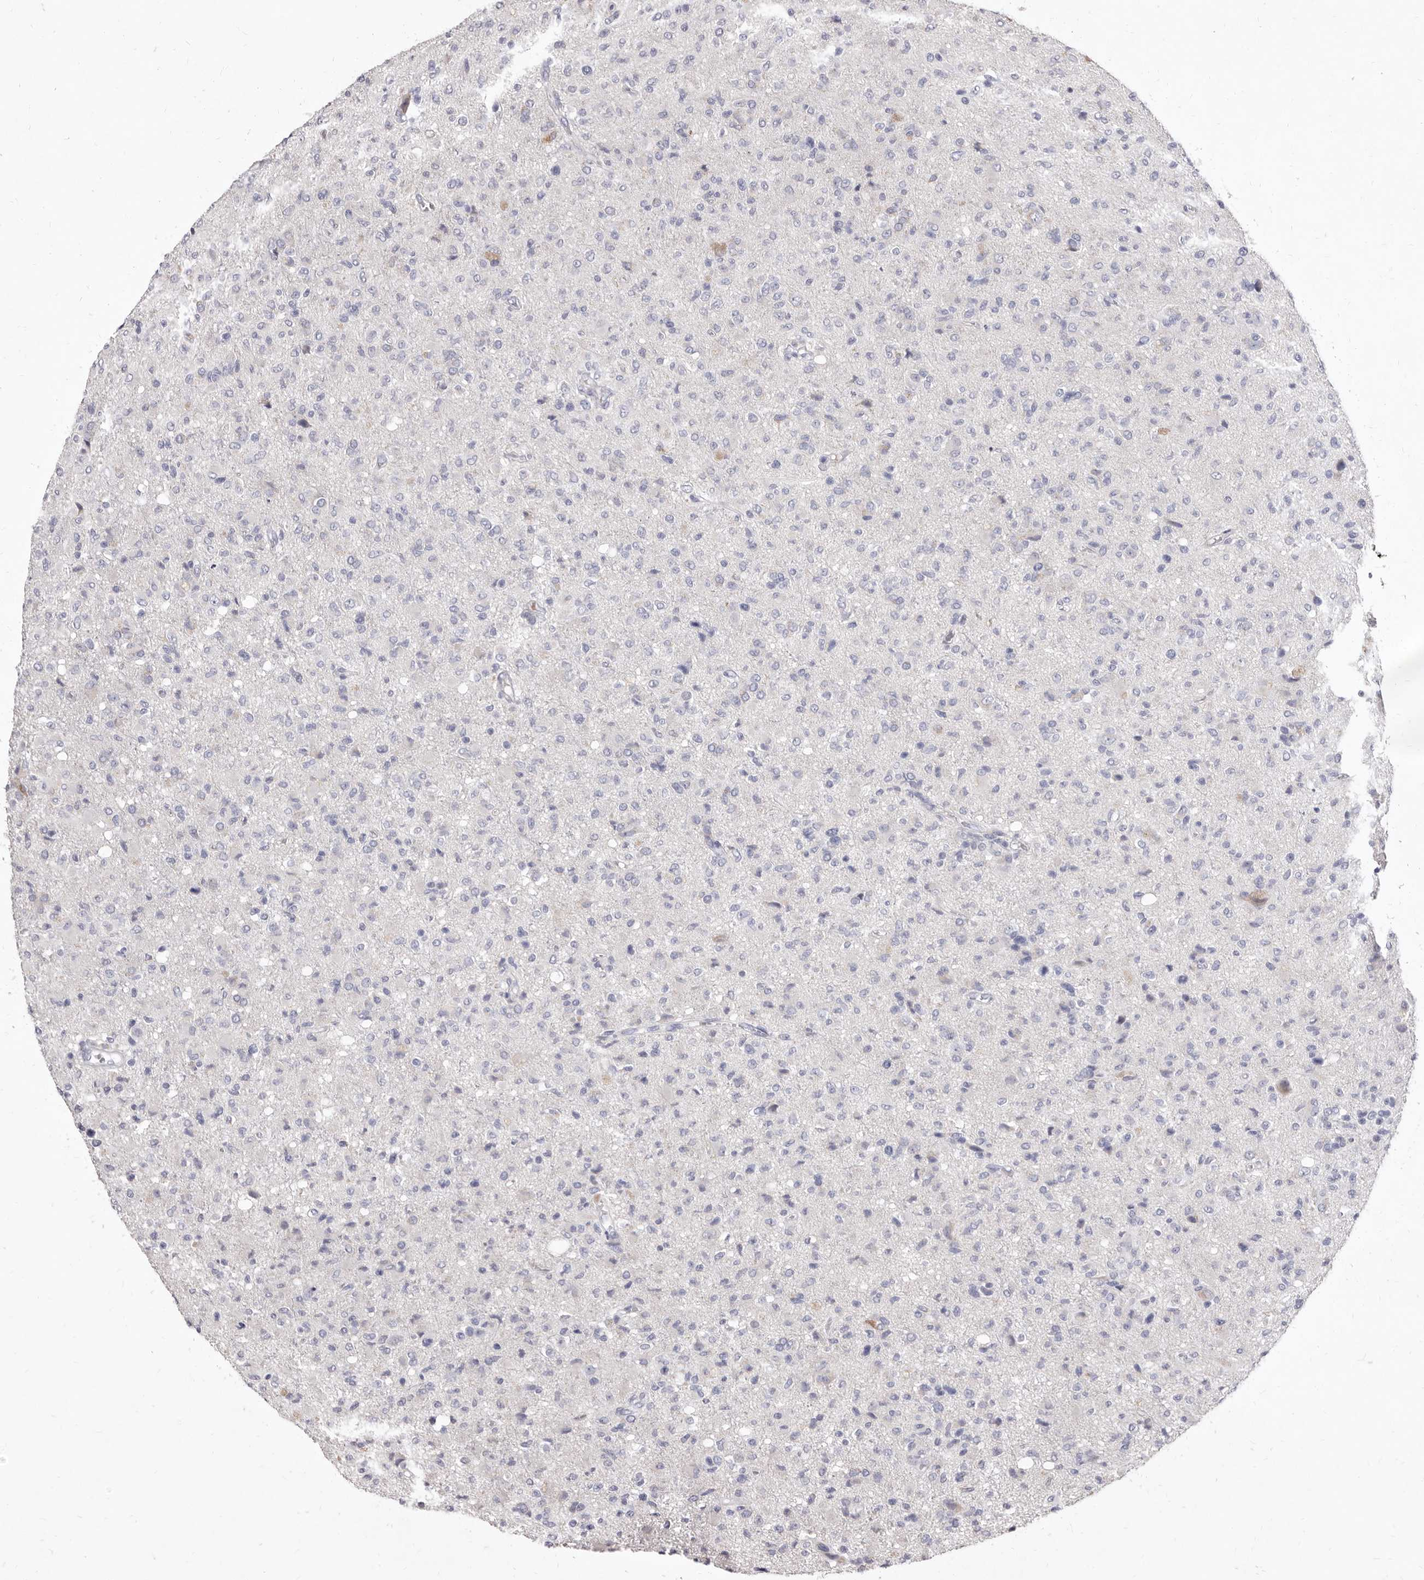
{"staining": {"intensity": "negative", "quantity": "none", "location": "none"}, "tissue": "glioma", "cell_type": "Tumor cells", "image_type": "cancer", "snomed": [{"axis": "morphology", "description": "Glioma, malignant, High grade"}, {"axis": "topography", "description": "Brain"}], "caption": "Immunohistochemistry (IHC) of glioma demonstrates no staining in tumor cells. Nuclei are stained in blue.", "gene": "CYP2E1", "patient": {"sex": "female", "age": 57}}